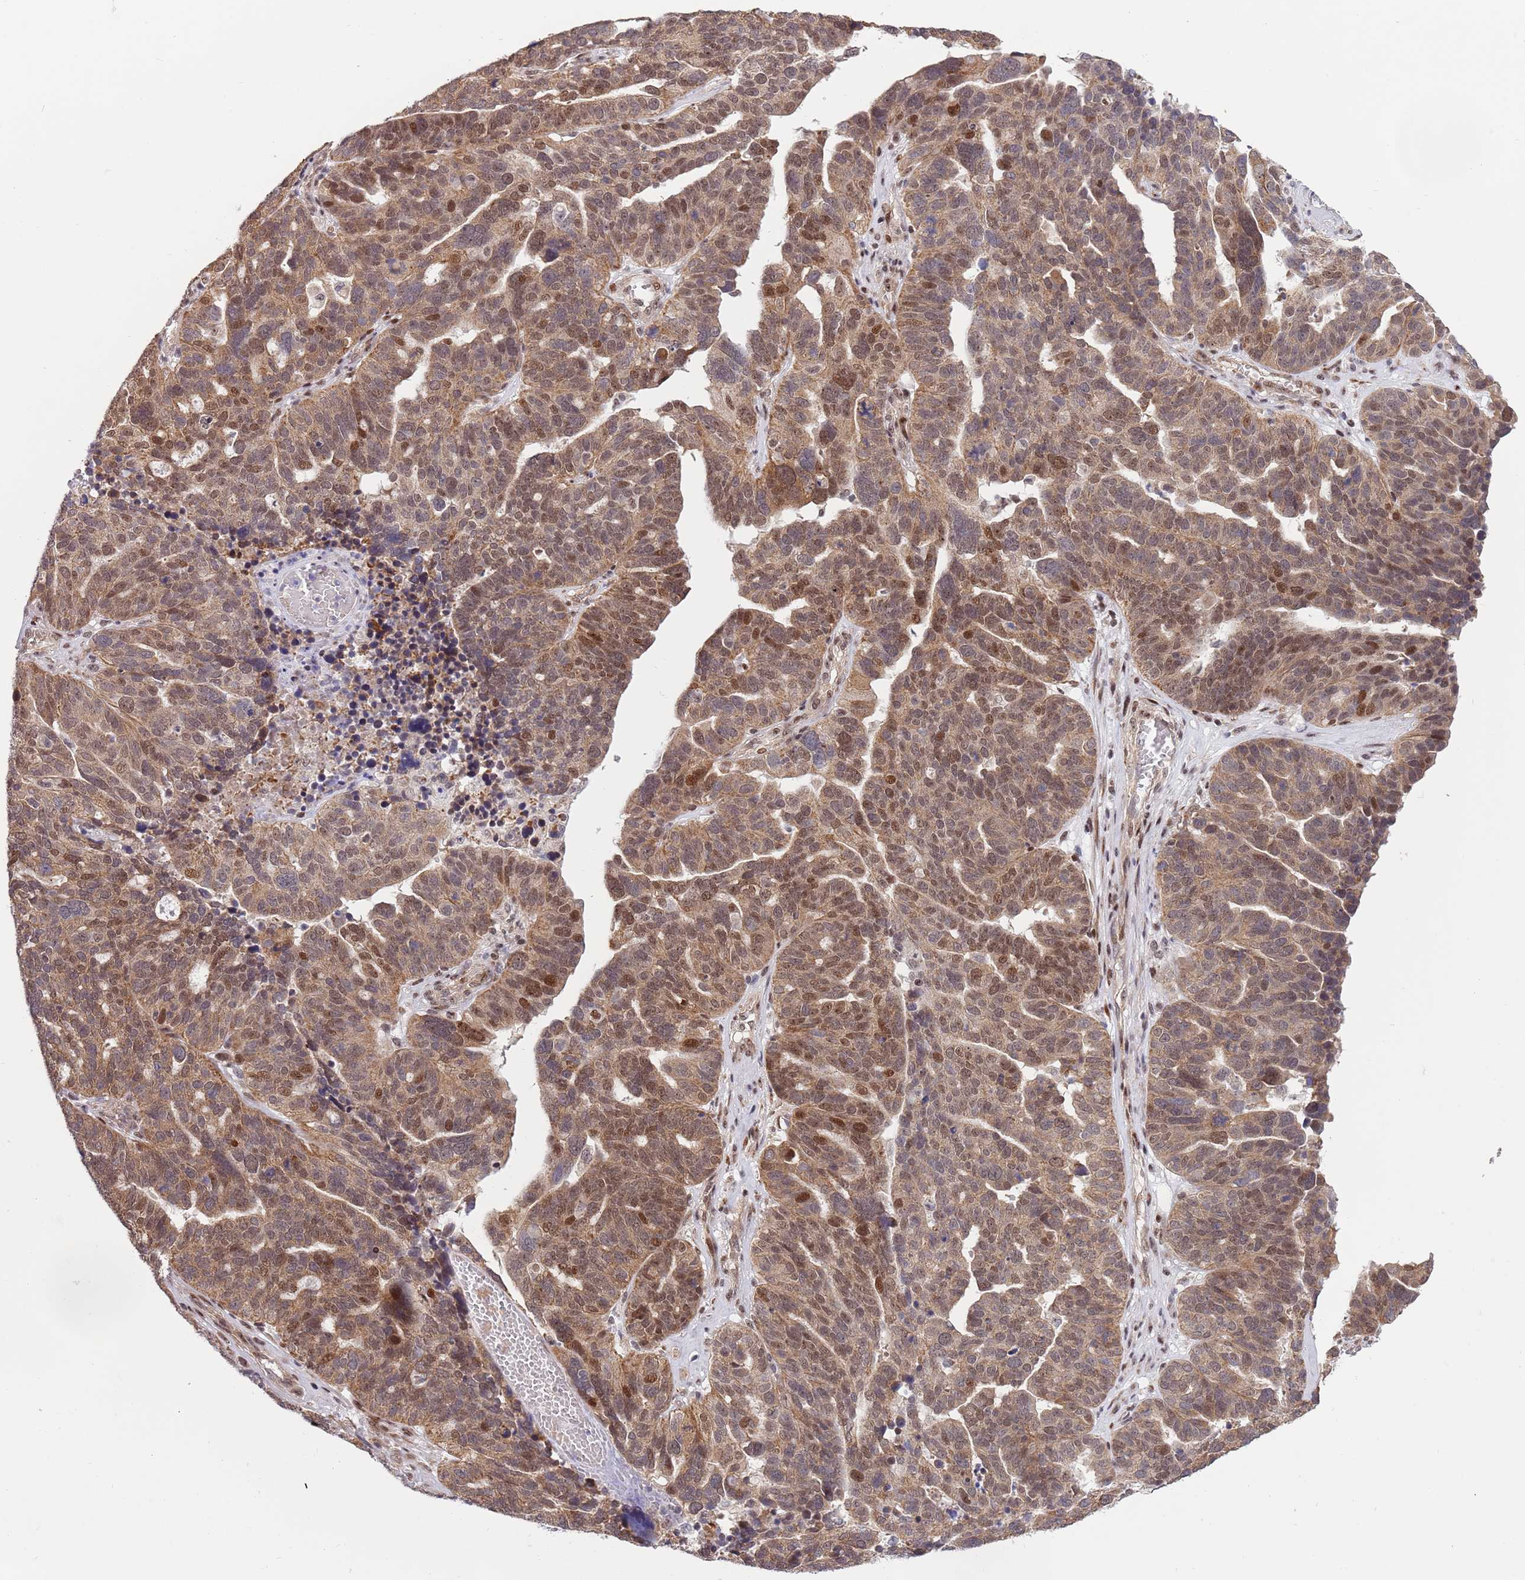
{"staining": {"intensity": "moderate", "quantity": ">75%", "location": "cytoplasmic/membranous,nuclear"}, "tissue": "ovarian cancer", "cell_type": "Tumor cells", "image_type": "cancer", "snomed": [{"axis": "morphology", "description": "Cystadenocarcinoma, serous, NOS"}, {"axis": "topography", "description": "Ovary"}], "caption": "Ovarian cancer (serous cystadenocarcinoma) stained with a protein marker demonstrates moderate staining in tumor cells.", "gene": "TBX10", "patient": {"sex": "female", "age": 59}}